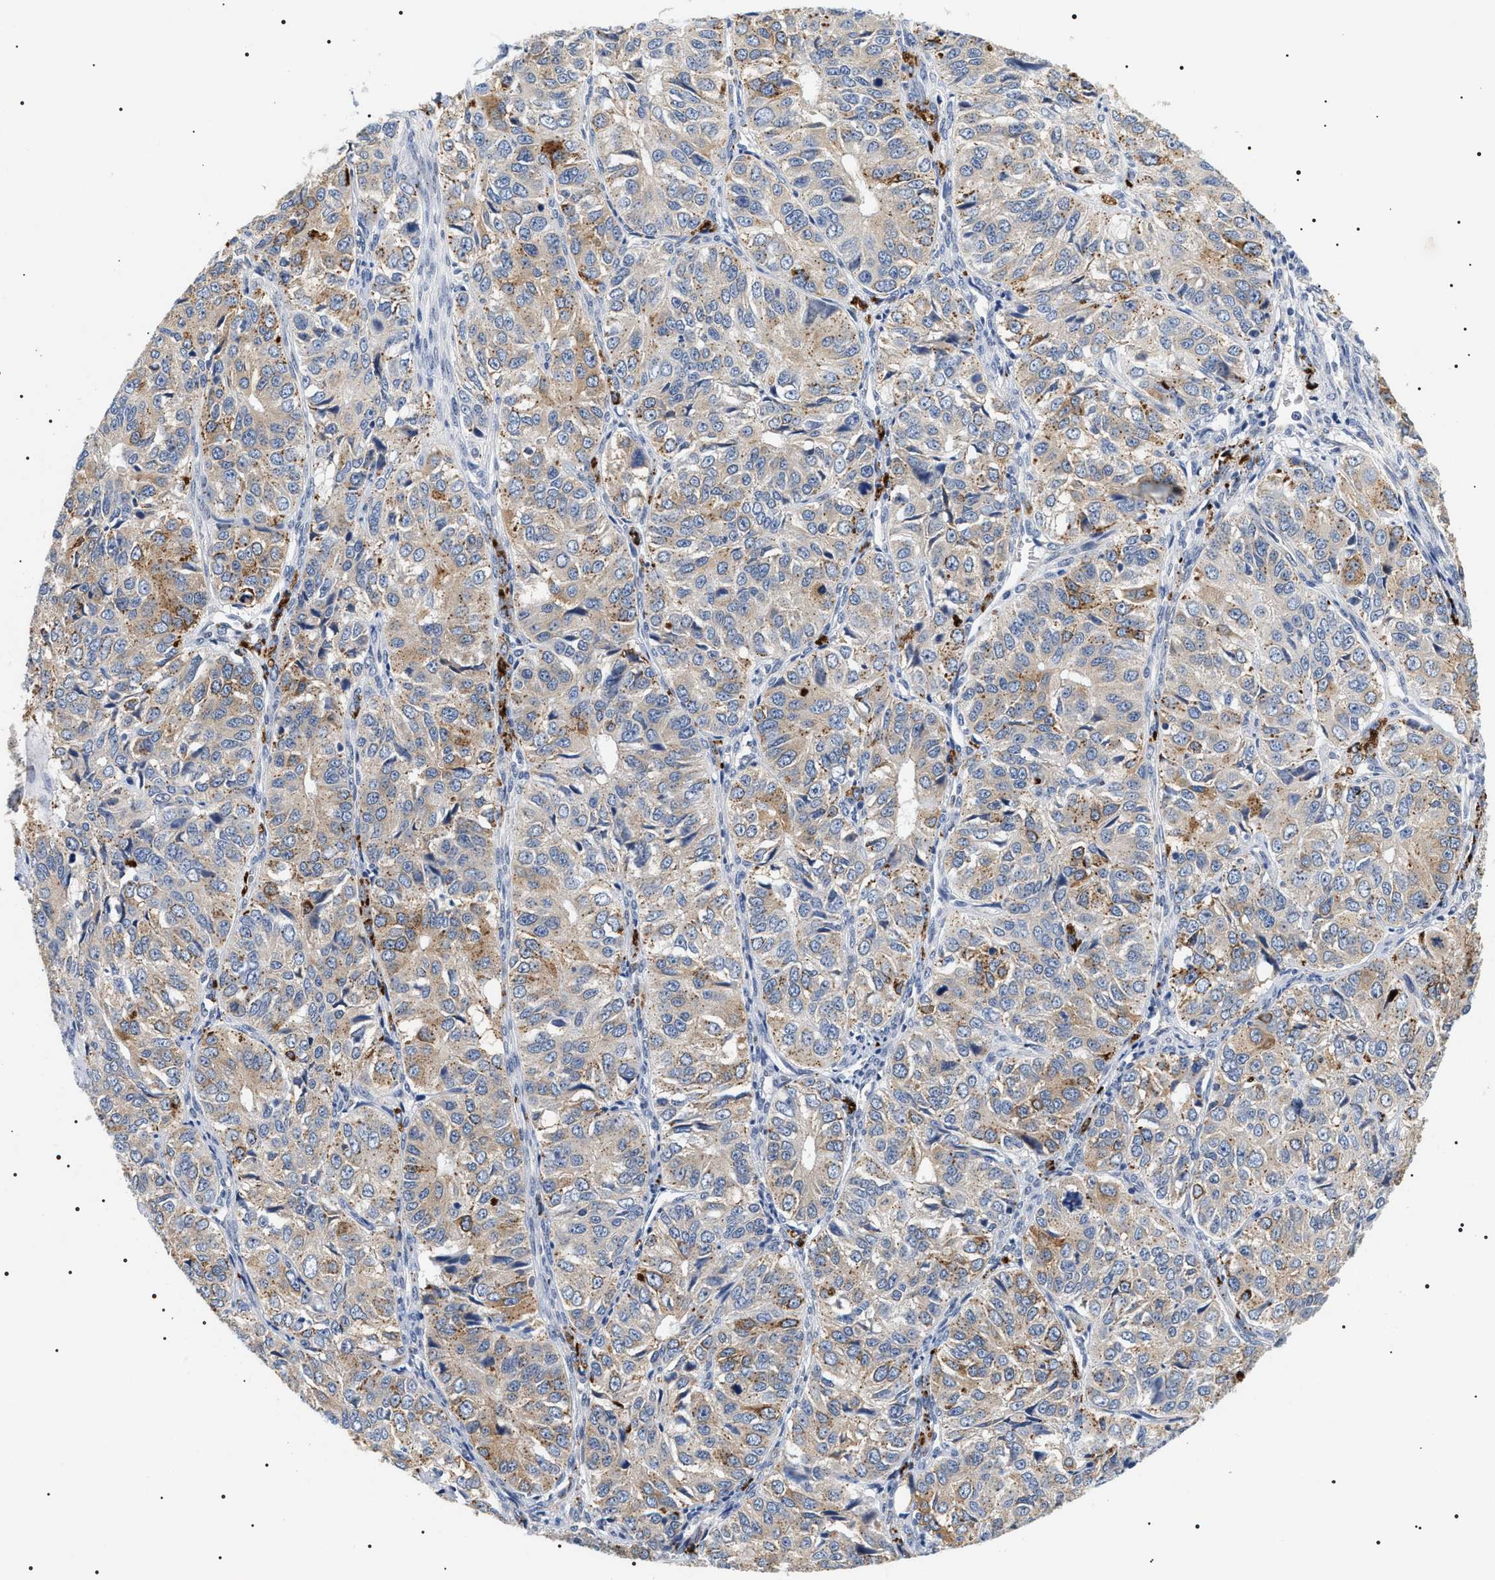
{"staining": {"intensity": "moderate", "quantity": "25%-75%", "location": "cytoplasmic/membranous"}, "tissue": "ovarian cancer", "cell_type": "Tumor cells", "image_type": "cancer", "snomed": [{"axis": "morphology", "description": "Carcinoma, endometroid"}, {"axis": "topography", "description": "Ovary"}], "caption": "Immunohistochemistry (IHC) micrograph of neoplastic tissue: ovarian cancer (endometroid carcinoma) stained using immunohistochemistry exhibits medium levels of moderate protein expression localized specifically in the cytoplasmic/membranous of tumor cells, appearing as a cytoplasmic/membranous brown color.", "gene": "HSD17B11", "patient": {"sex": "female", "age": 51}}